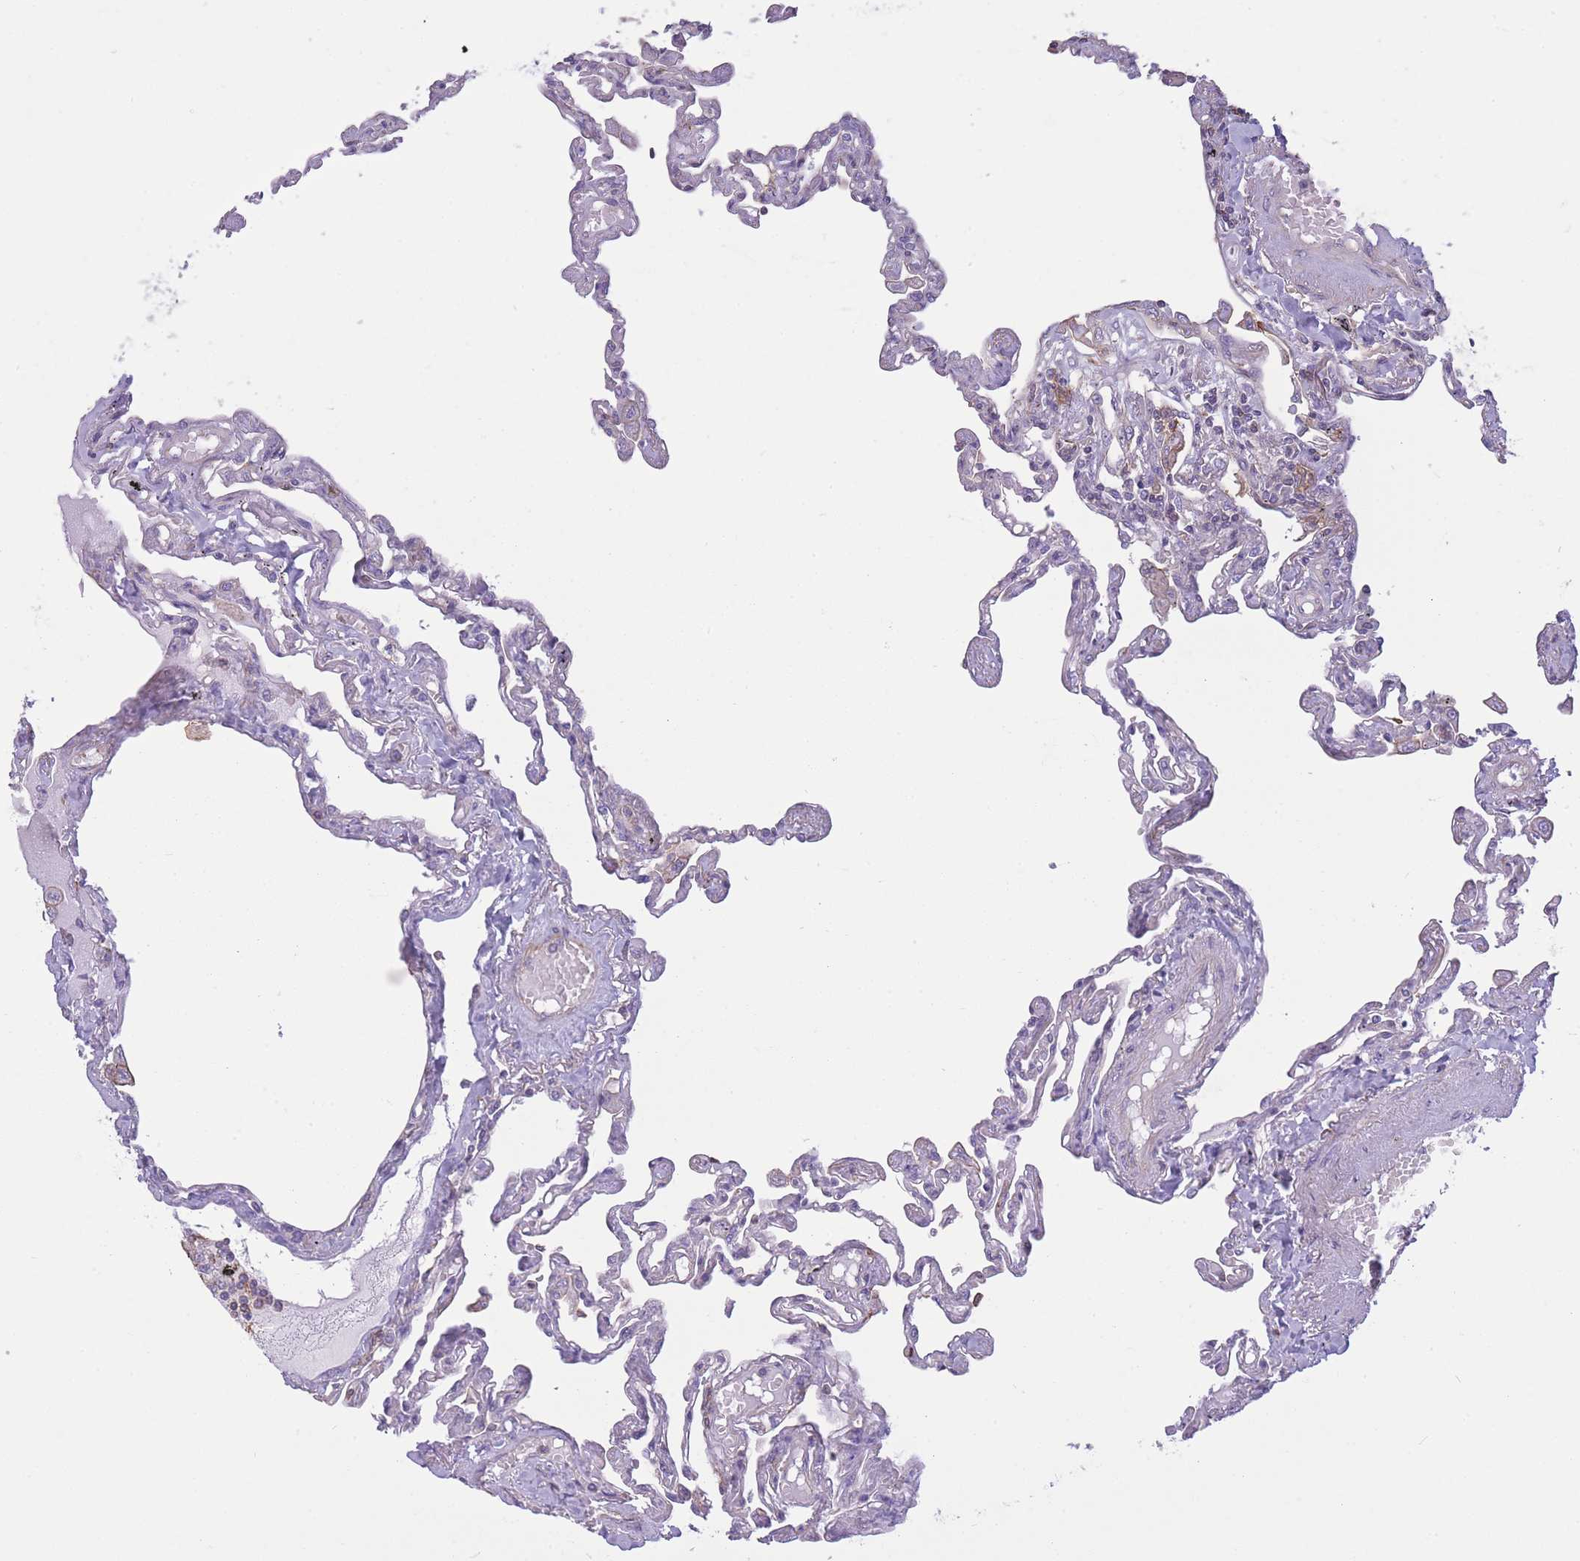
{"staining": {"intensity": "negative", "quantity": "none", "location": "none"}, "tissue": "lung", "cell_type": "Alveolar cells", "image_type": "normal", "snomed": [{"axis": "morphology", "description": "Normal tissue, NOS"}, {"axis": "topography", "description": "Lung"}], "caption": "High power microscopy micrograph of an IHC histopathology image of benign lung, revealing no significant expression in alveolar cells. (DAB (3,3'-diaminobenzidine) immunohistochemistry (IHC) with hematoxylin counter stain).", "gene": "PDHA1", "patient": {"sex": "female", "age": 67}}